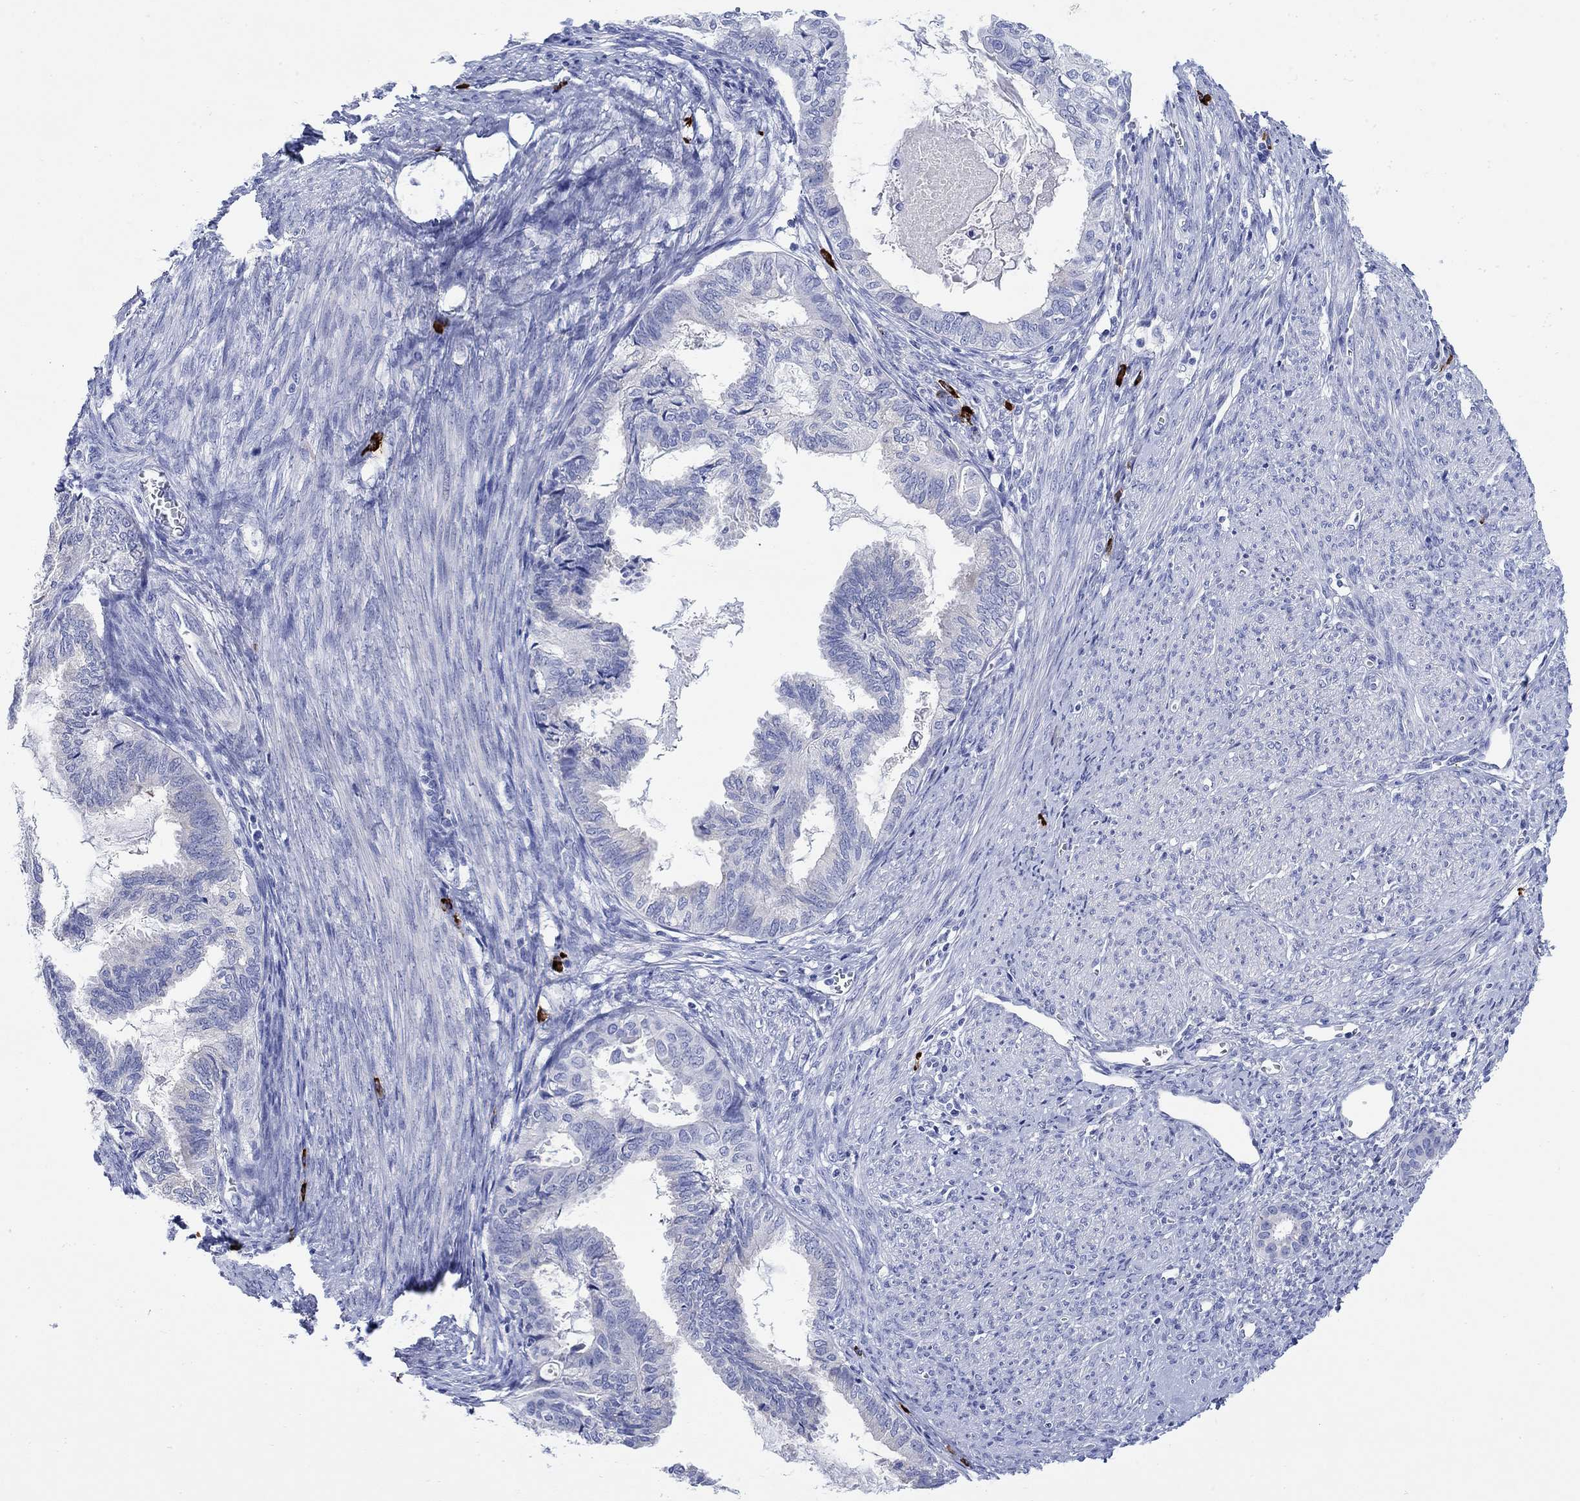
{"staining": {"intensity": "negative", "quantity": "none", "location": "none"}, "tissue": "endometrial cancer", "cell_type": "Tumor cells", "image_type": "cancer", "snomed": [{"axis": "morphology", "description": "Adenocarcinoma, NOS"}, {"axis": "topography", "description": "Endometrium"}], "caption": "This is an immunohistochemistry micrograph of endometrial cancer. There is no positivity in tumor cells.", "gene": "P2RY6", "patient": {"sex": "female", "age": 86}}